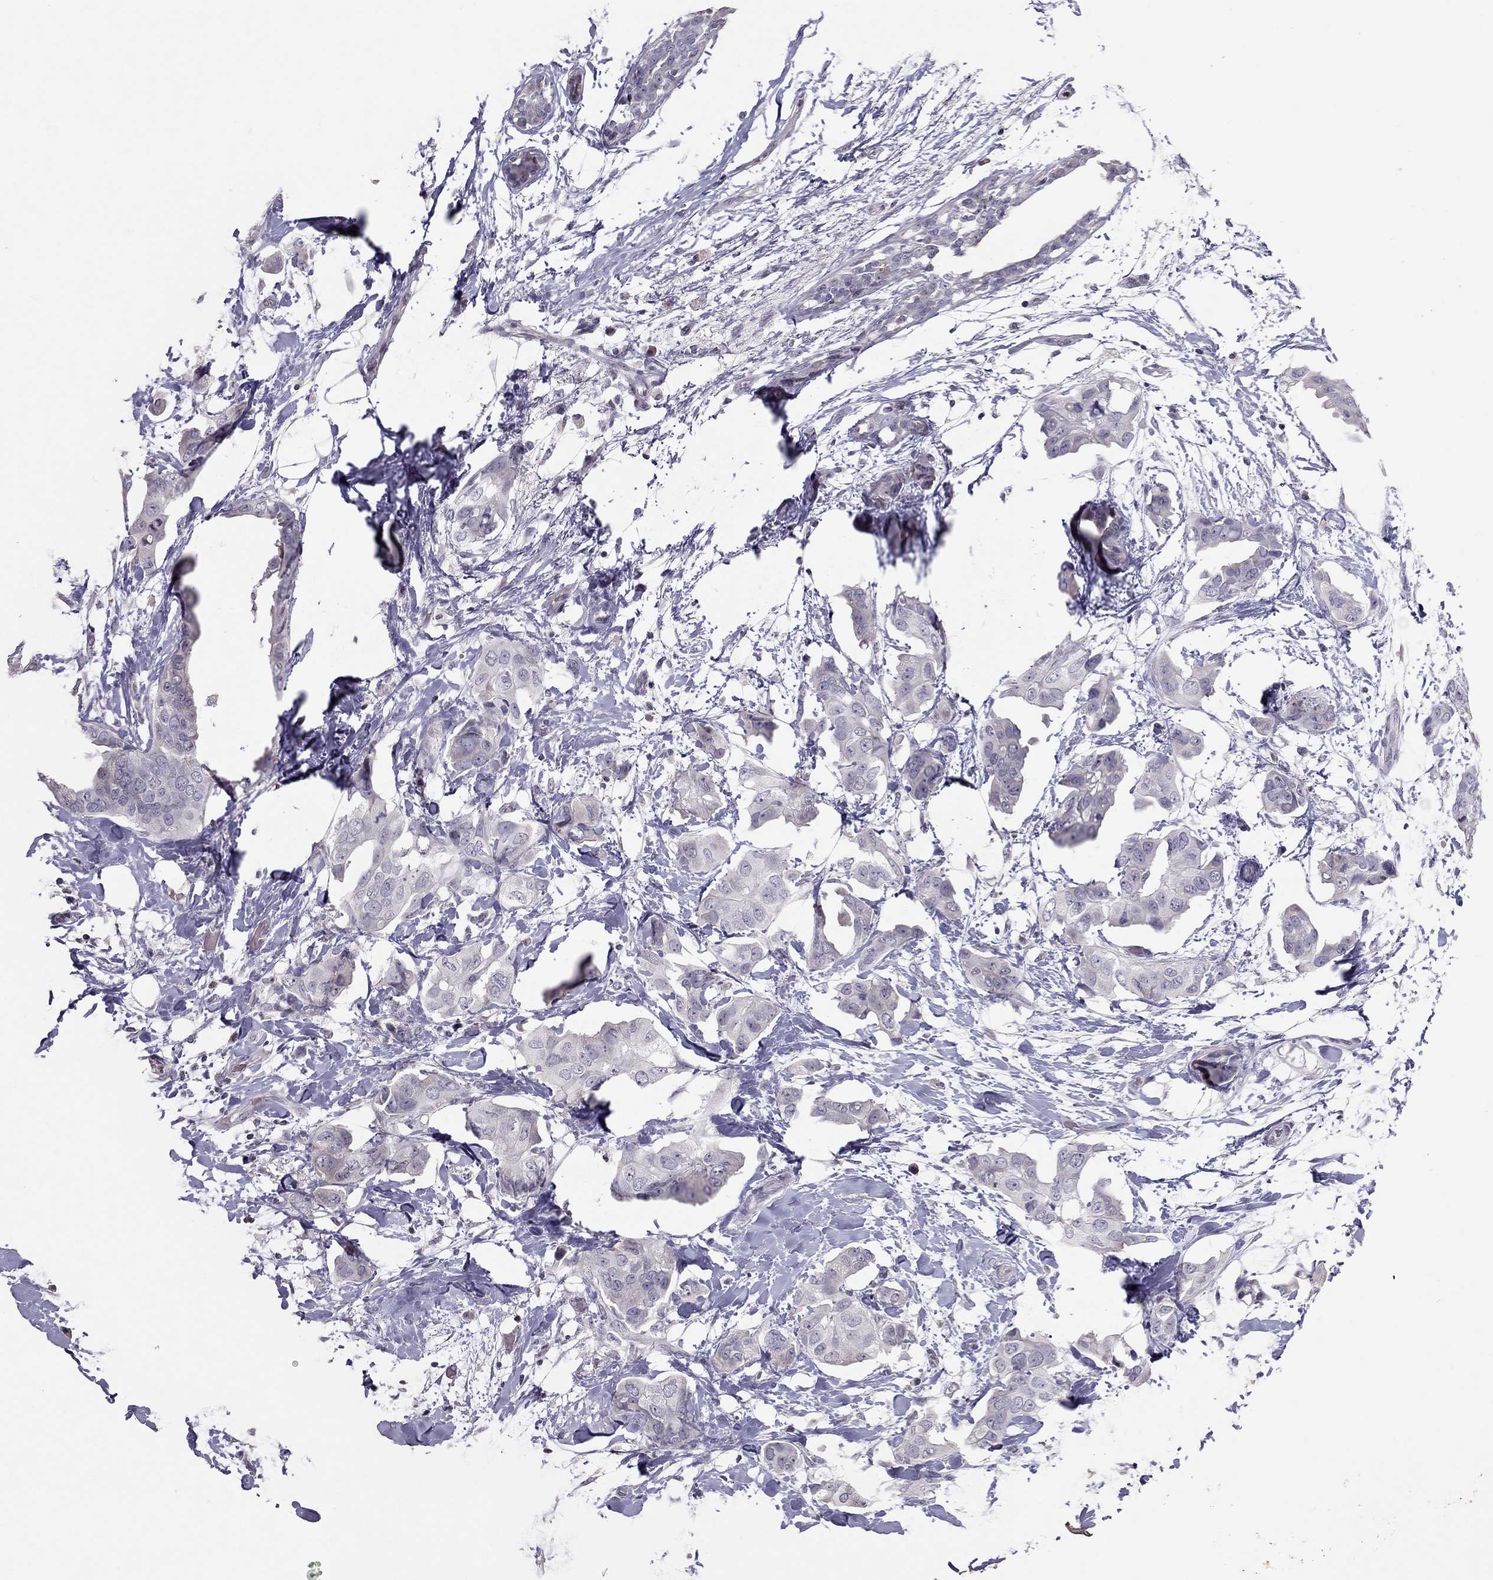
{"staining": {"intensity": "negative", "quantity": "none", "location": "none"}, "tissue": "breast cancer", "cell_type": "Tumor cells", "image_type": "cancer", "snomed": [{"axis": "morphology", "description": "Normal tissue, NOS"}, {"axis": "morphology", "description": "Duct carcinoma"}, {"axis": "topography", "description": "Breast"}], "caption": "DAB (3,3'-diaminobenzidine) immunohistochemical staining of intraductal carcinoma (breast) demonstrates no significant positivity in tumor cells.", "gene": "TSHB", "patient": {"sex": "female", "age": 40}}